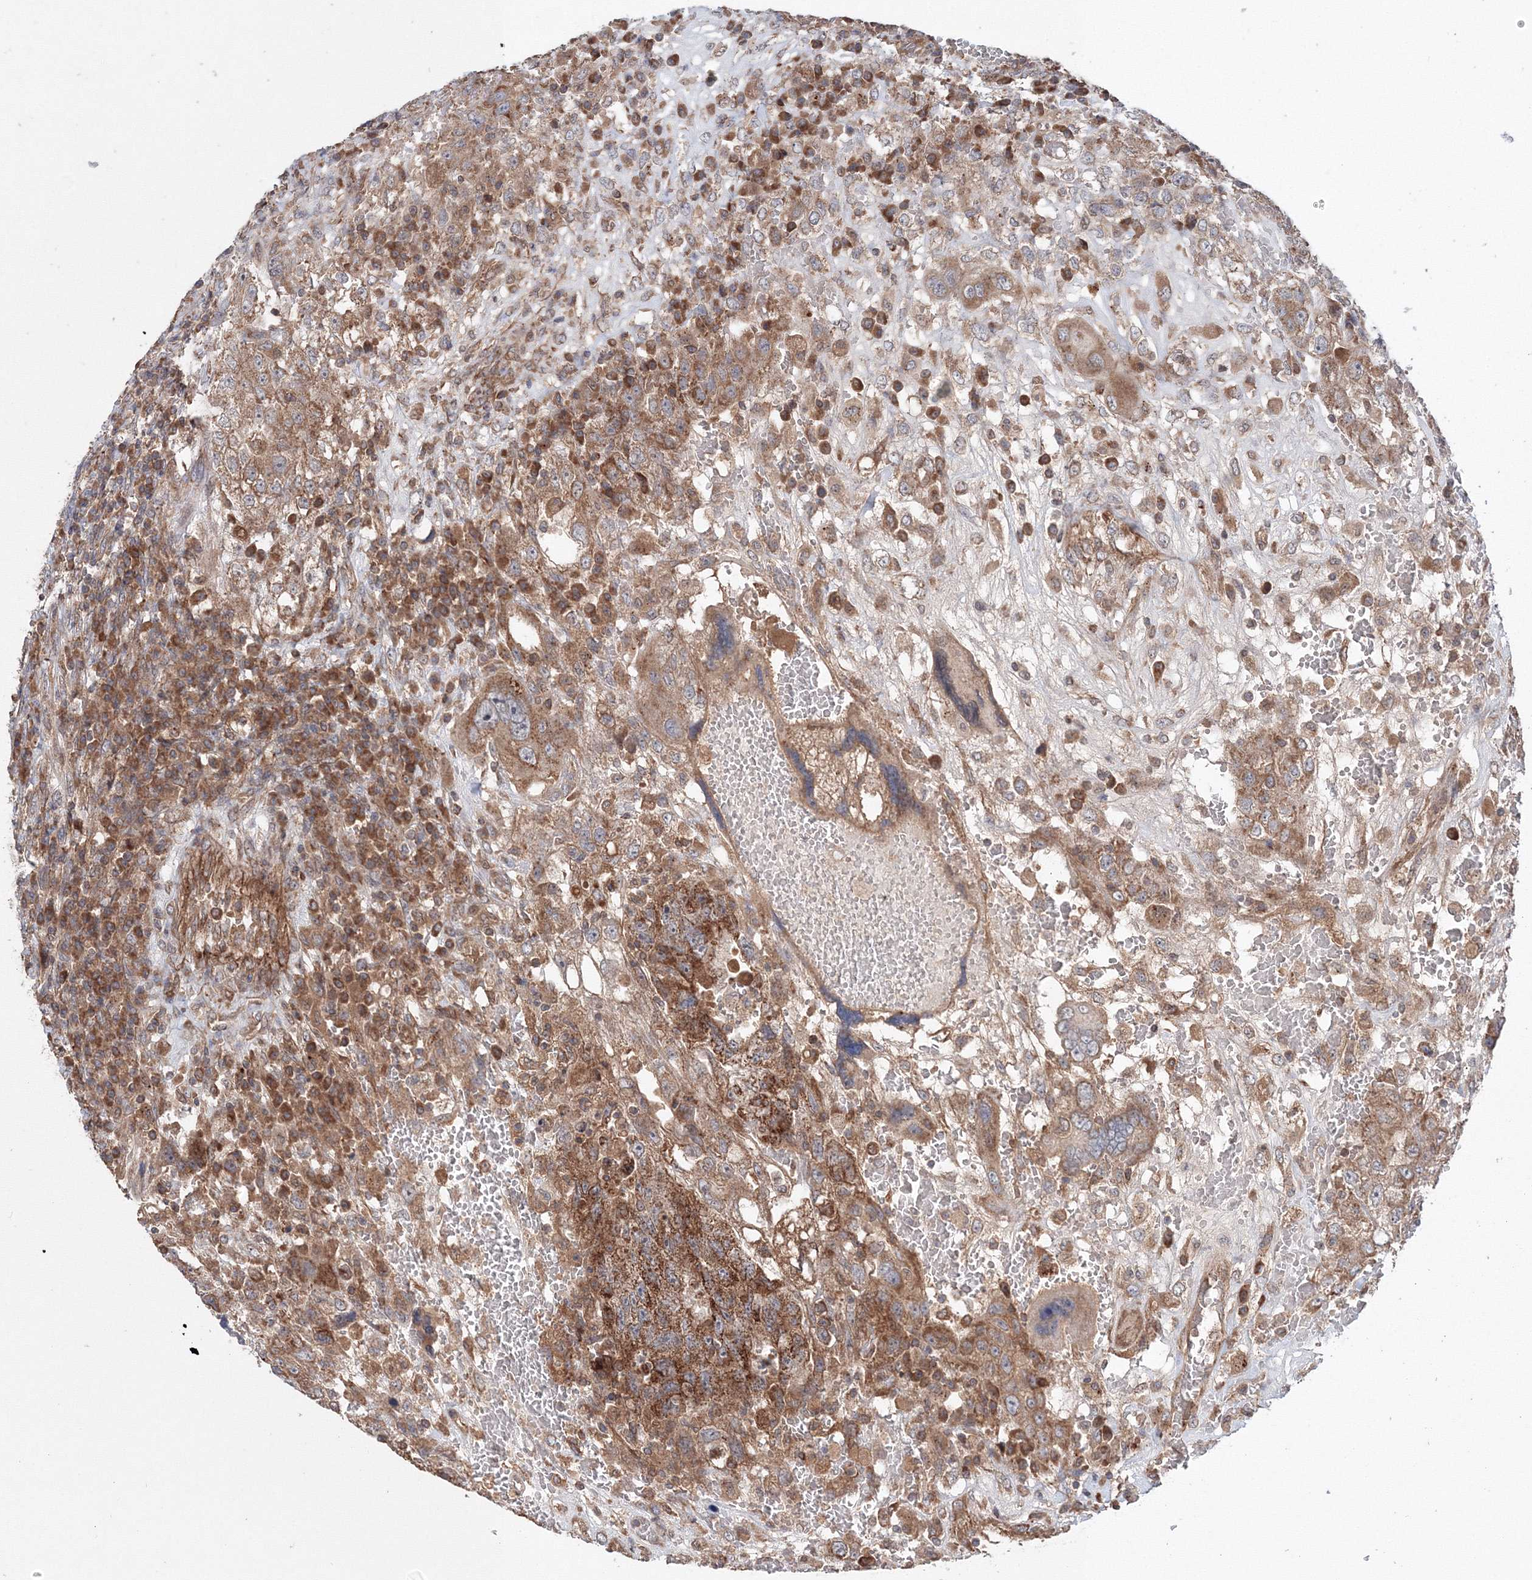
{"staining": {"intensity": "strong", "quantity": ">75%", "location": "cytoplasmic/membranous"}, "tissue": "testis cancer", "cell_type": "Tumor cells", "image_type": "cancer", "snomed": [{"axis": "morphology", "description": "Carcinoma, Embryonal, NOS"}, {"axis": "topography", "description": "Testis"}], "caption": "A brown stain highlights strong cytoplasmic/membranous positivity of a protein in human testis cancer tumor cells.", "gene": "NOA1", "patient": {"sex": "male", "age": 26}}